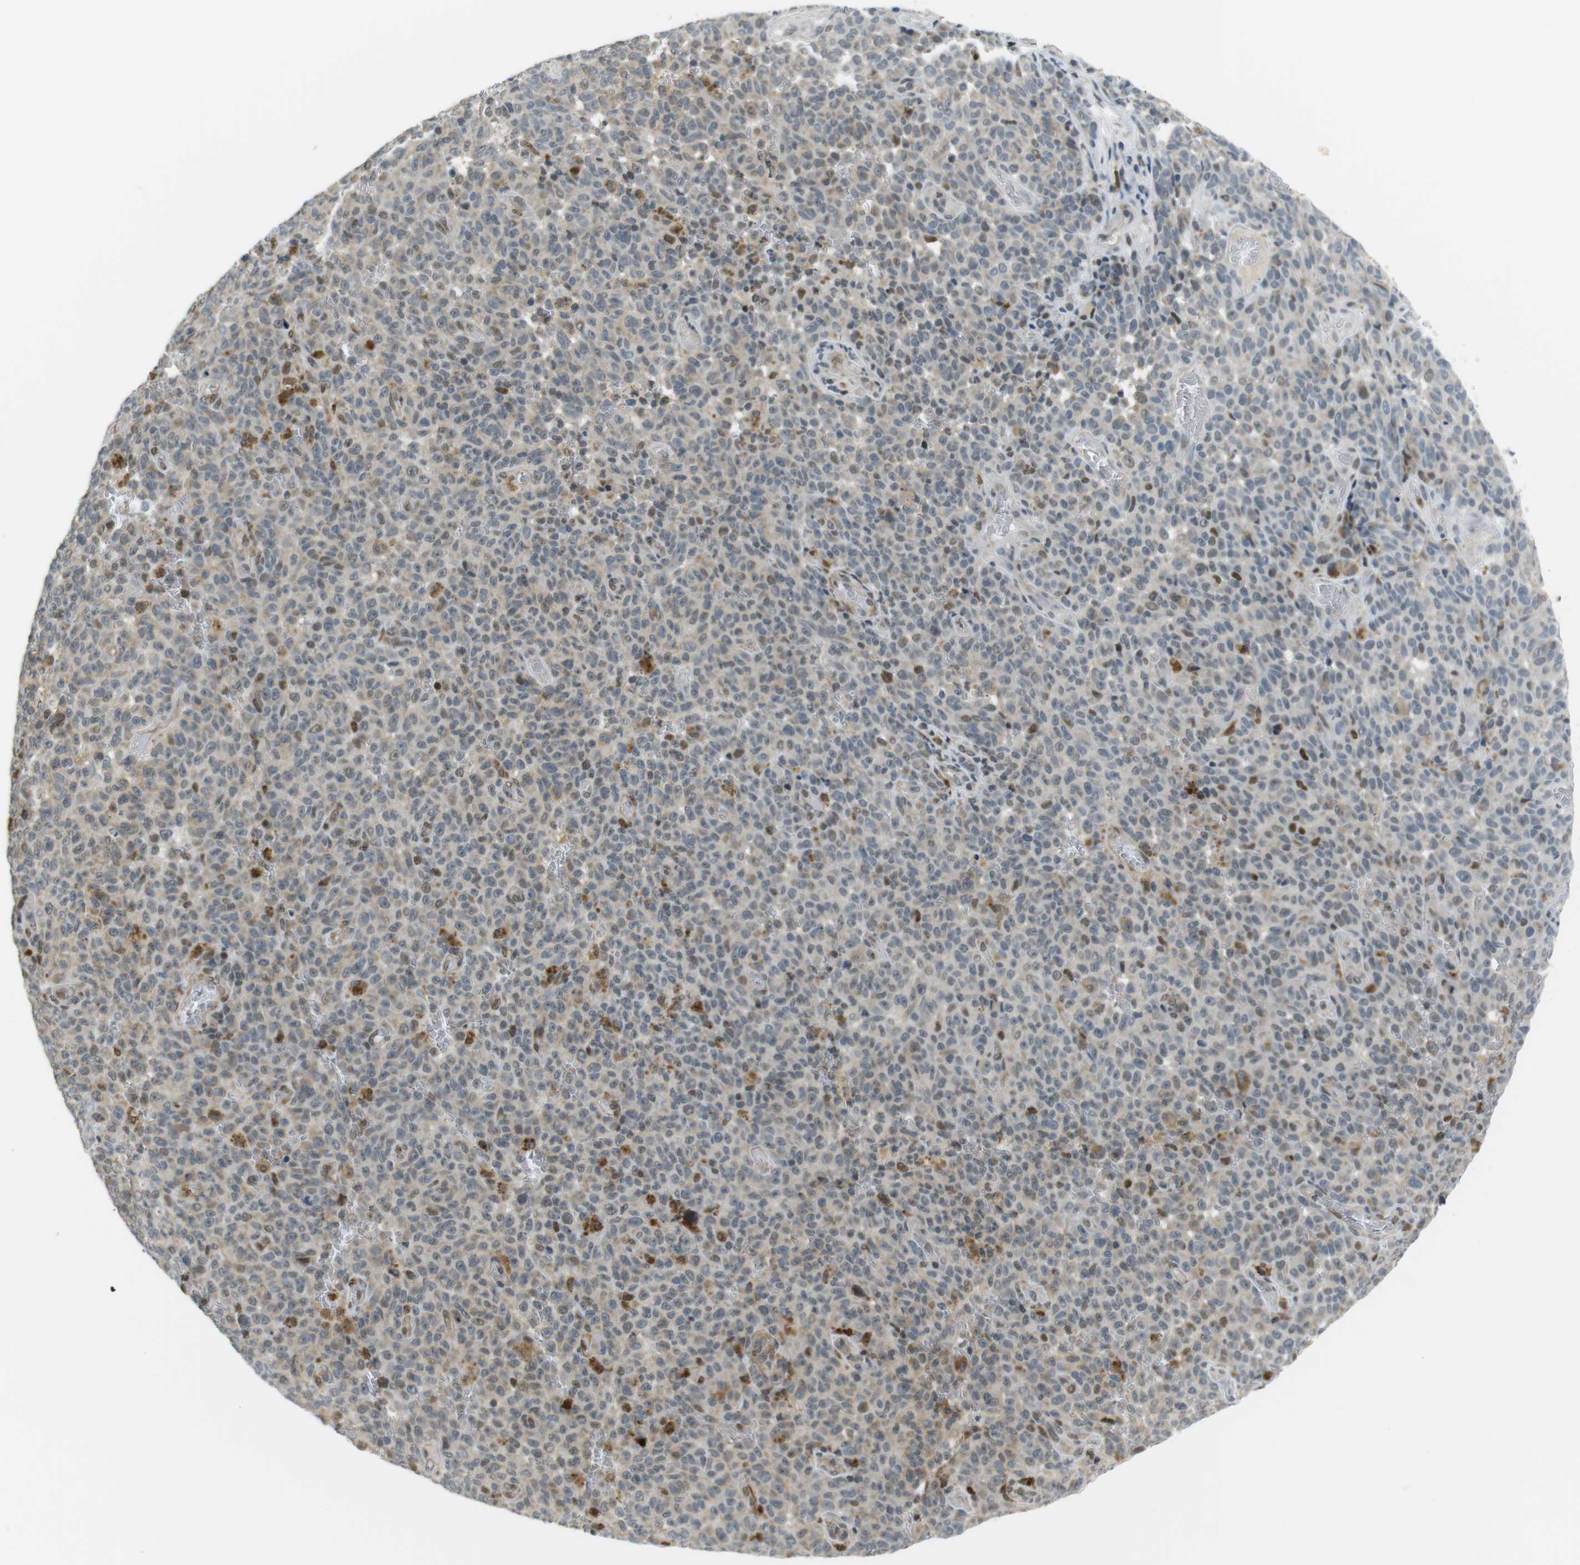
{"staining": {"intensity": "weak", "quantity": "<25%", "location": "nuclear"}, "tissue": "melanoma", "cell_type": "Tumor cells", "image_type": "cancer", "snomed": [{"axis": "morphology", "description": "Malignant melanoma, NOS"}, {"axis": "topography", "description": "Skin"}], "caption": "Histopathology image shows no significant protein staining in tumor cells of malignant melanoma.", "gene": "USP7", "patient": {"sex": "female", "age": 82}}